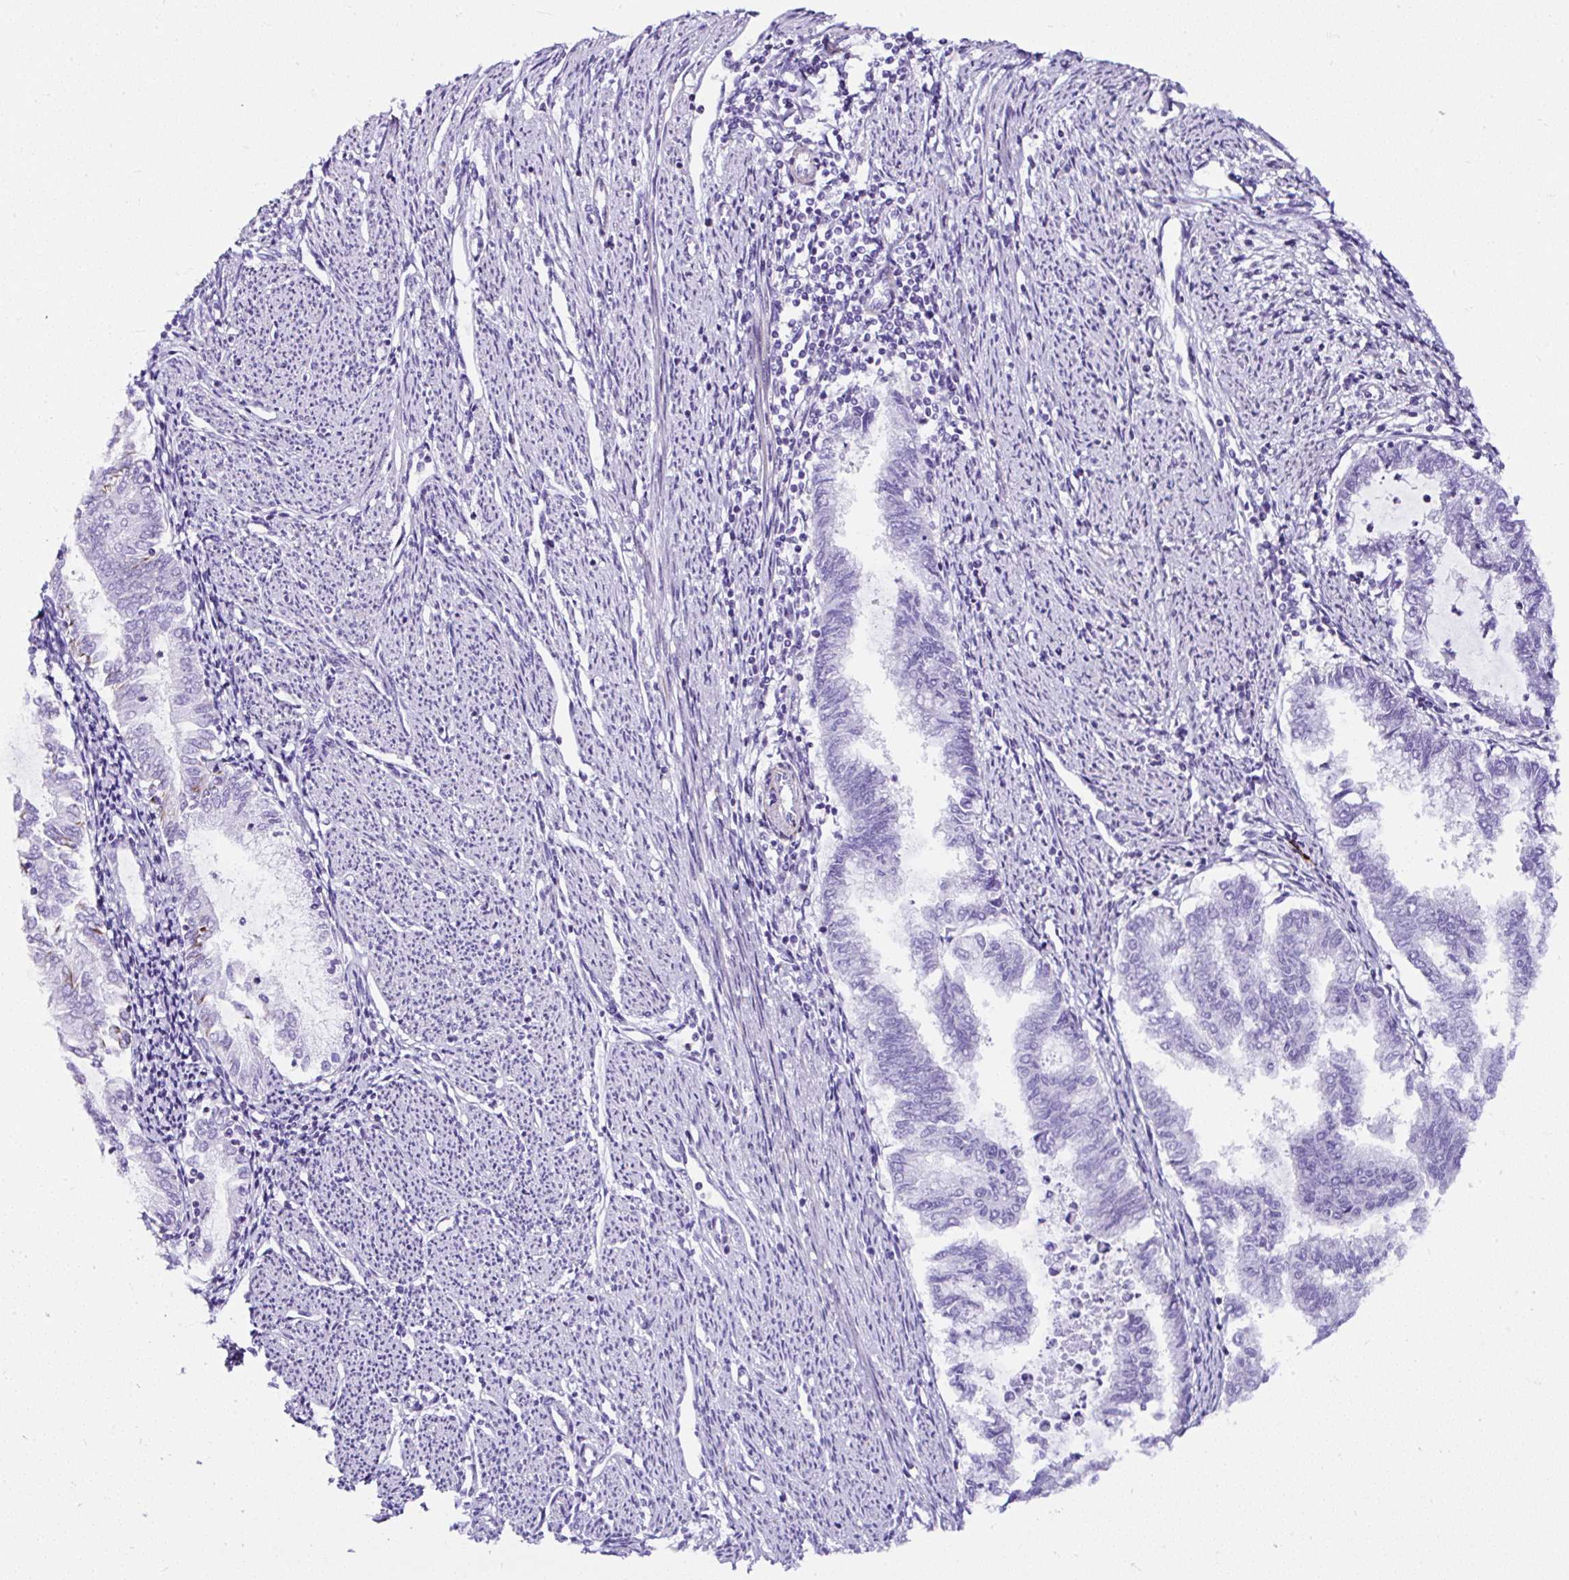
{"staining": {"intensity": "negative", "quantity": "none", "location": "none"}, "tissue": "endometrial cancer", "cell_type": "Tumor cells", "image_type": "cancer", "snomed": [{"axis": "morphology", "description": "Adenocarcinoma, NOS"}, {"axis": "topography", "description": "Endometrium"}], "caption": "Histopathology image shows no protein positivity in tumor cells of adenocarcinoma (endometrial) tissue.", "gene": "DEPDC5", "patient": {"sex": "female", "age": 79}}